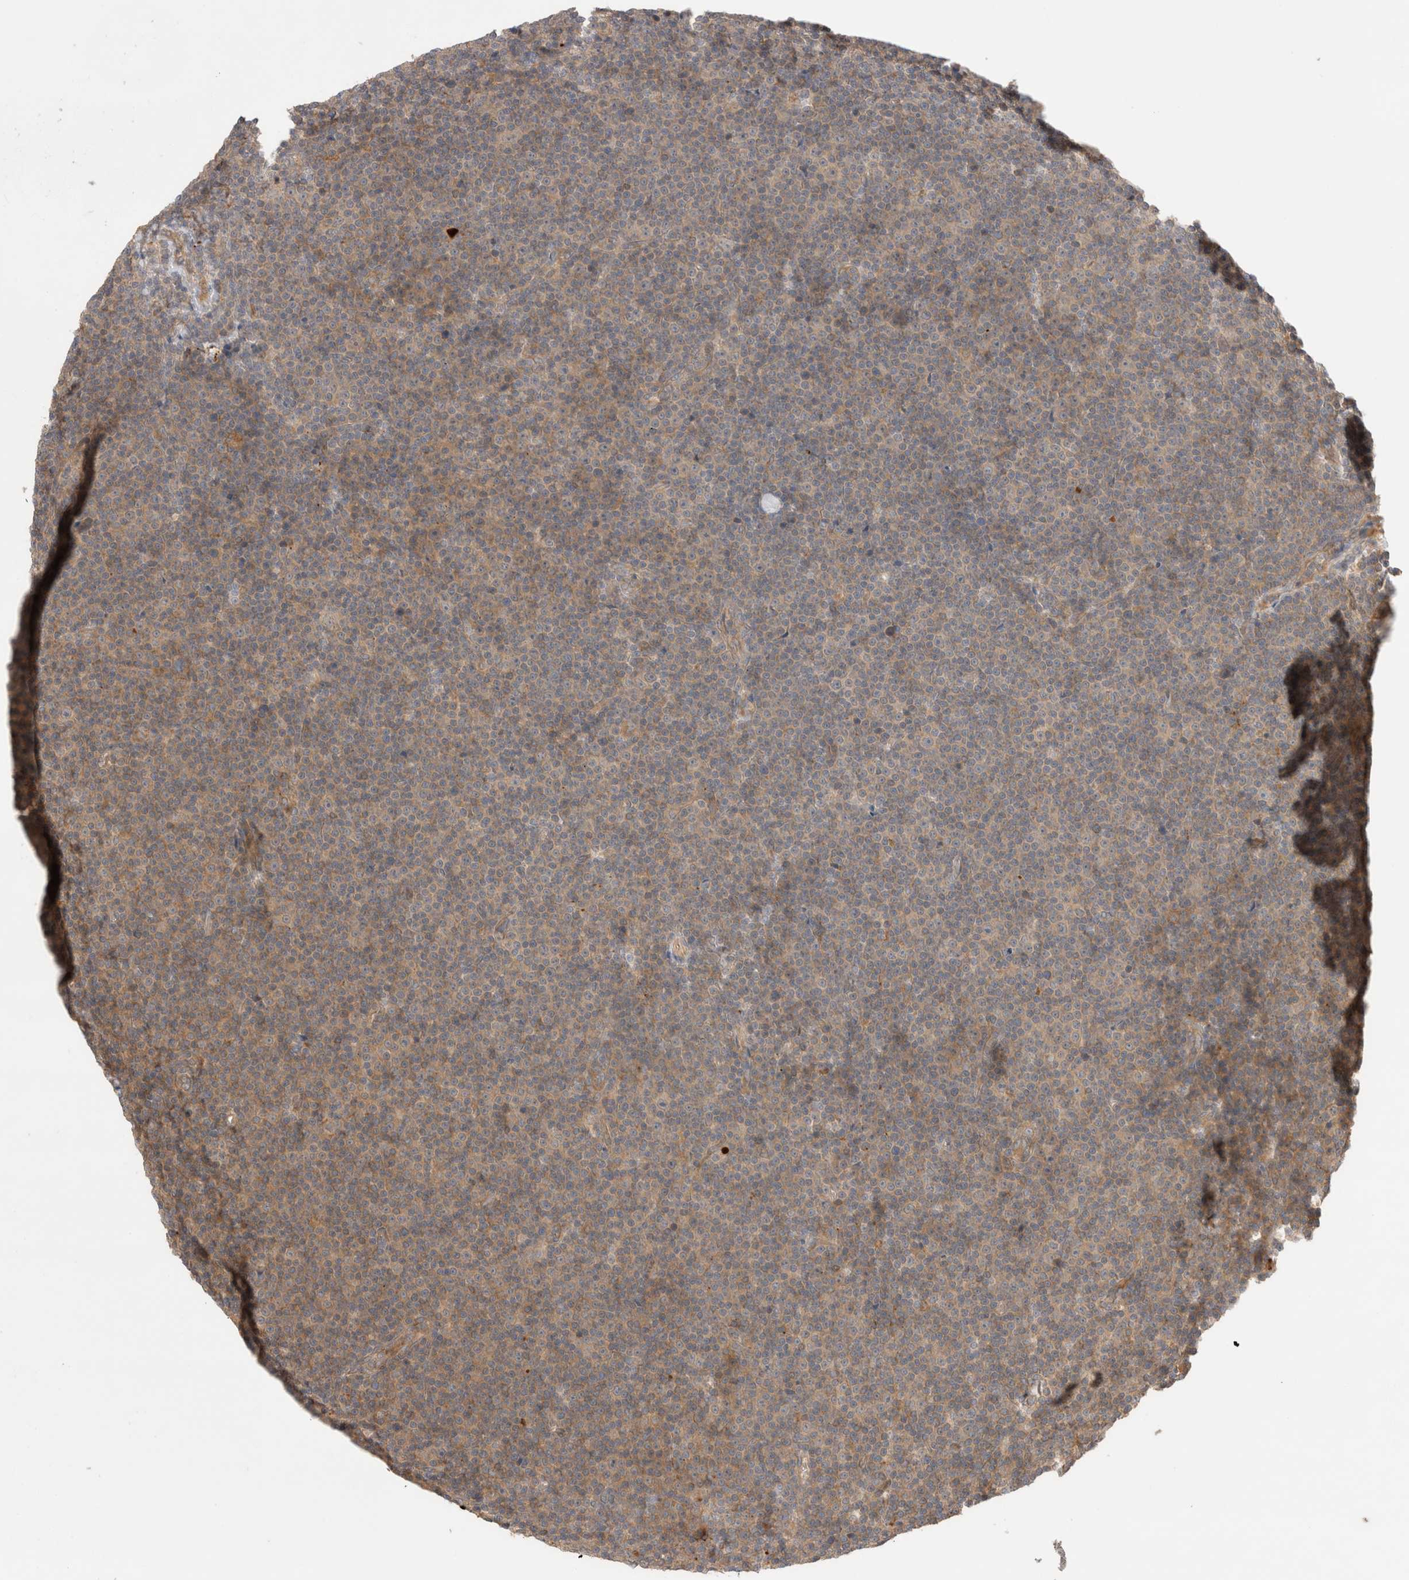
{"staining": {"intensity": "weak", "quantity": "25%-75%", "location": "cytoplasmic/membranous"}, "tissue": "lymphoma", "cell_type": "Tumor cells", "image_type": "cancer", "snomed": [{"axis": "morphology", "description": "Malignant lymphoma, non-Hodgkin's type, Low grade"}, {"axis": "topography", "description": "Lymph node"}], "caption": "Immunohistochemistry (IHC) image of low-grade malignant lymphoma, non-Hodgkin's type stained for a protein (brown), which reveals low levels of weak cytoplasmic/membranous staining in about 25%-75% of tumor cells.", "gene": "VPS28", "patient": {"sex": "female", "age": 67}}